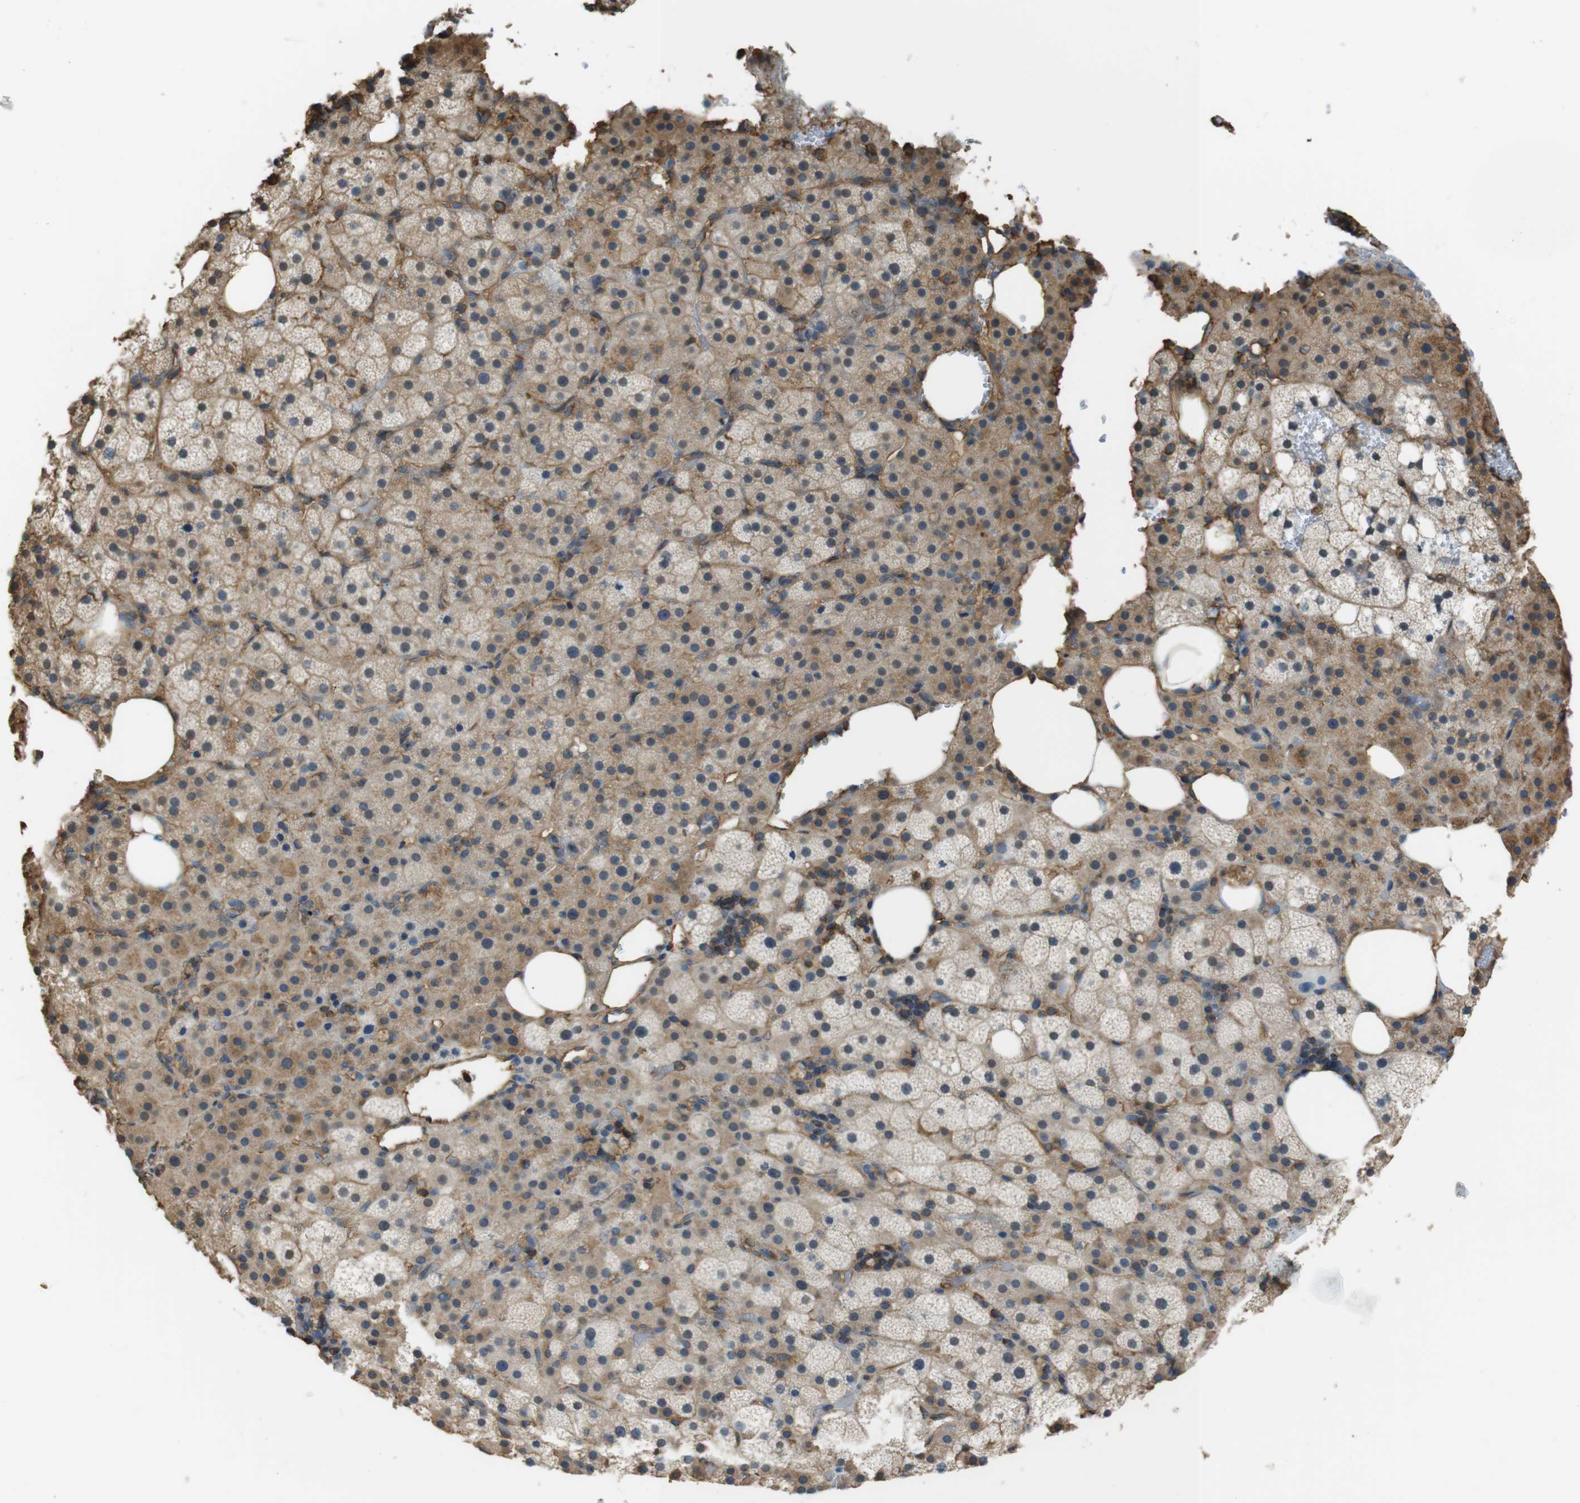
{"staining": {"intensity": "moderate", "quantity": ">75%", "location": "cytoplasmic/membranous"}, "tissue": "adrenal gland", "cell_type": "Glandular cells", "image_type": "normal", "snomed": [{"axis": "morphology", "description": "Normal tissue, NOS"}, {"axis": "topography", "description": "Adrenal gland"}], "caption": "DAB (3,3'-diaminobenzidine) immunohistochemical staining of benign human adrenal gland displays moderate cytoplasmic/membranous protein staining in approximately >75% of glandular cells.", "gene": "FCAR", "patient": {"sex": "female", "age": 59}}